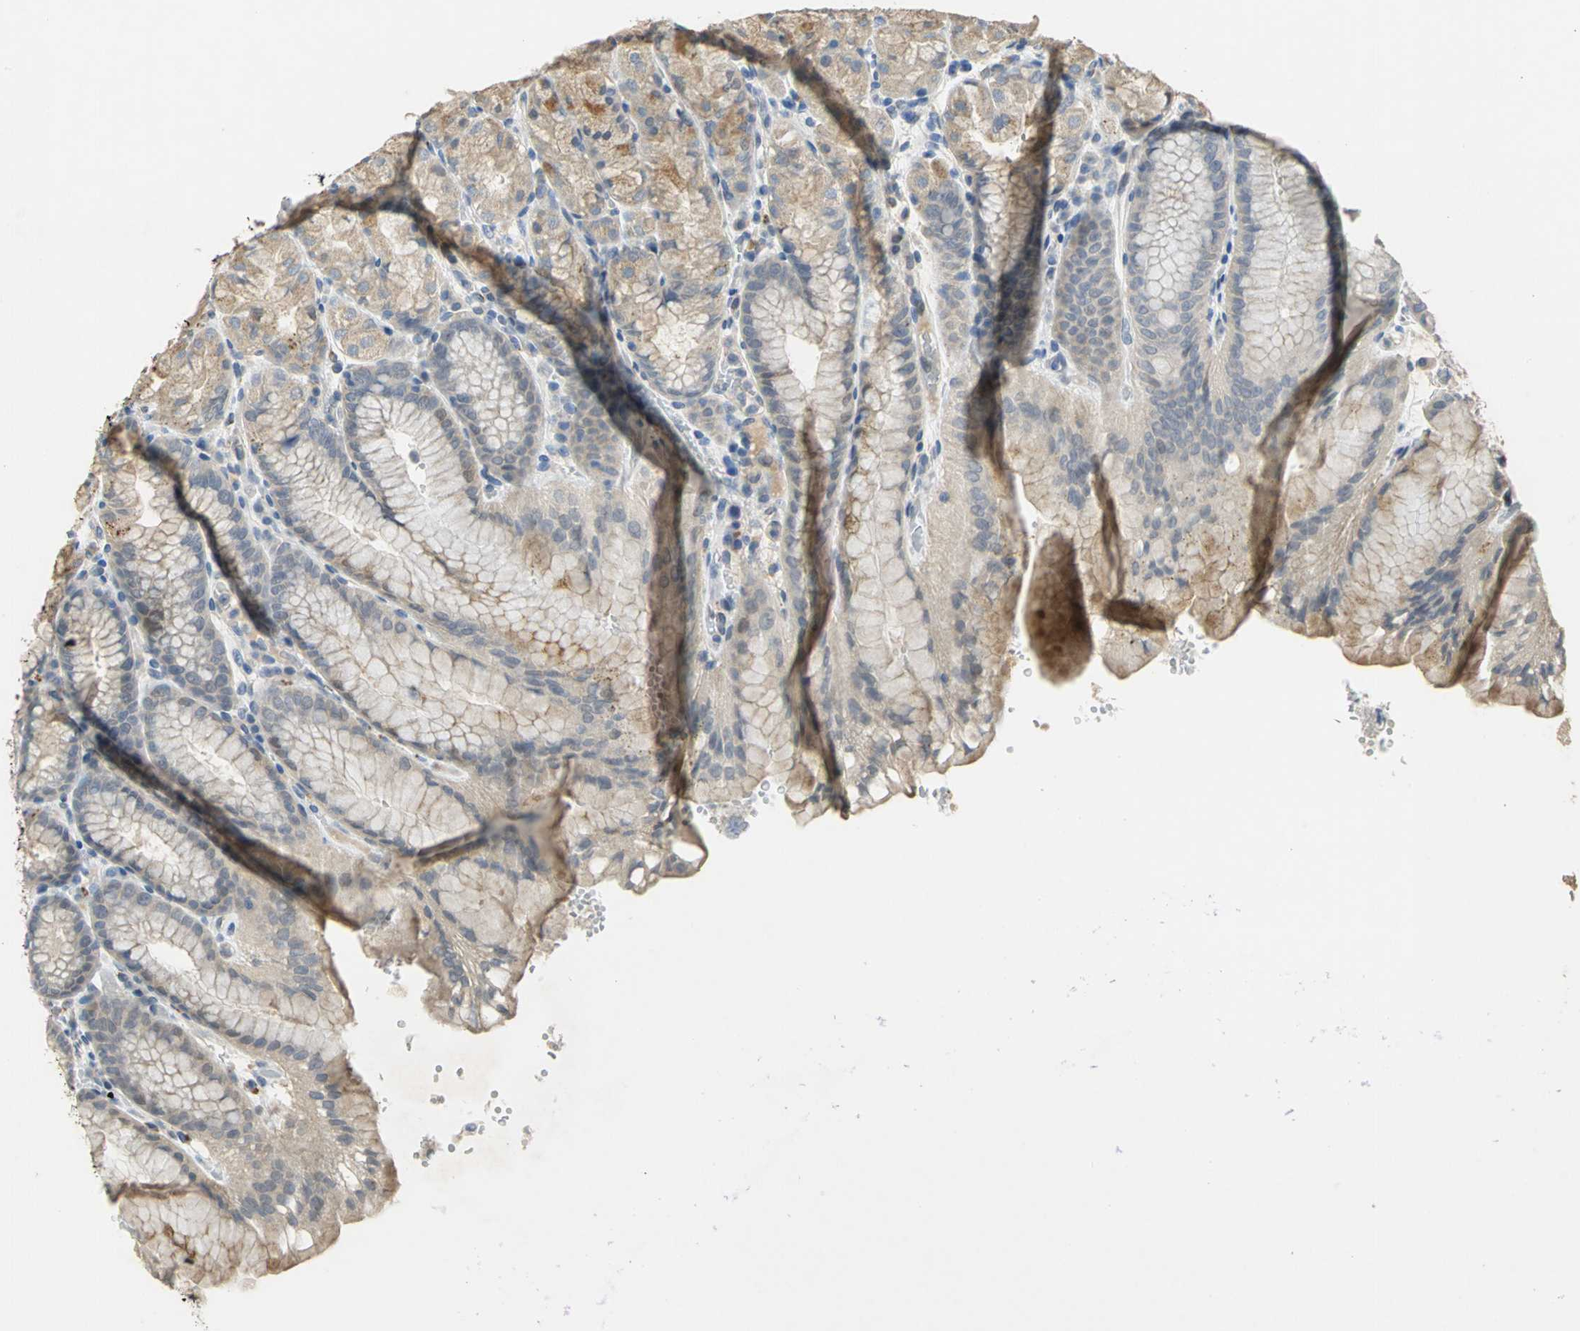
{"staining": {"intensity": "moderate", "quantity": "25%-75%", "location": "cytoplasmic/membranous"}, "tissue": "stomach", "cell_type": "Glandular cells", "image_type": "normal", "snomed": [{"axis": "morphology", "description": "Normal tissue, NOS"}, {"axis": "topography", "description": "Stomach, upper"}, {"axis": "topography", "description": "Stomach"}], "caption": "Immunohistochemistry (IHC) staining of benign stomach, which reveals medium levels of moderate cytoplasmic/membranous expression in about 25%-75% of glandular cells indicating moderate cytoplasmic/membranous protein expression. The staining was performed using DAB (brown) for protein detection and nuclei were counterstained in hematoxylin (blue).", "gene": "IL17RB", "patient": {"sex": "male", "age": 76}}